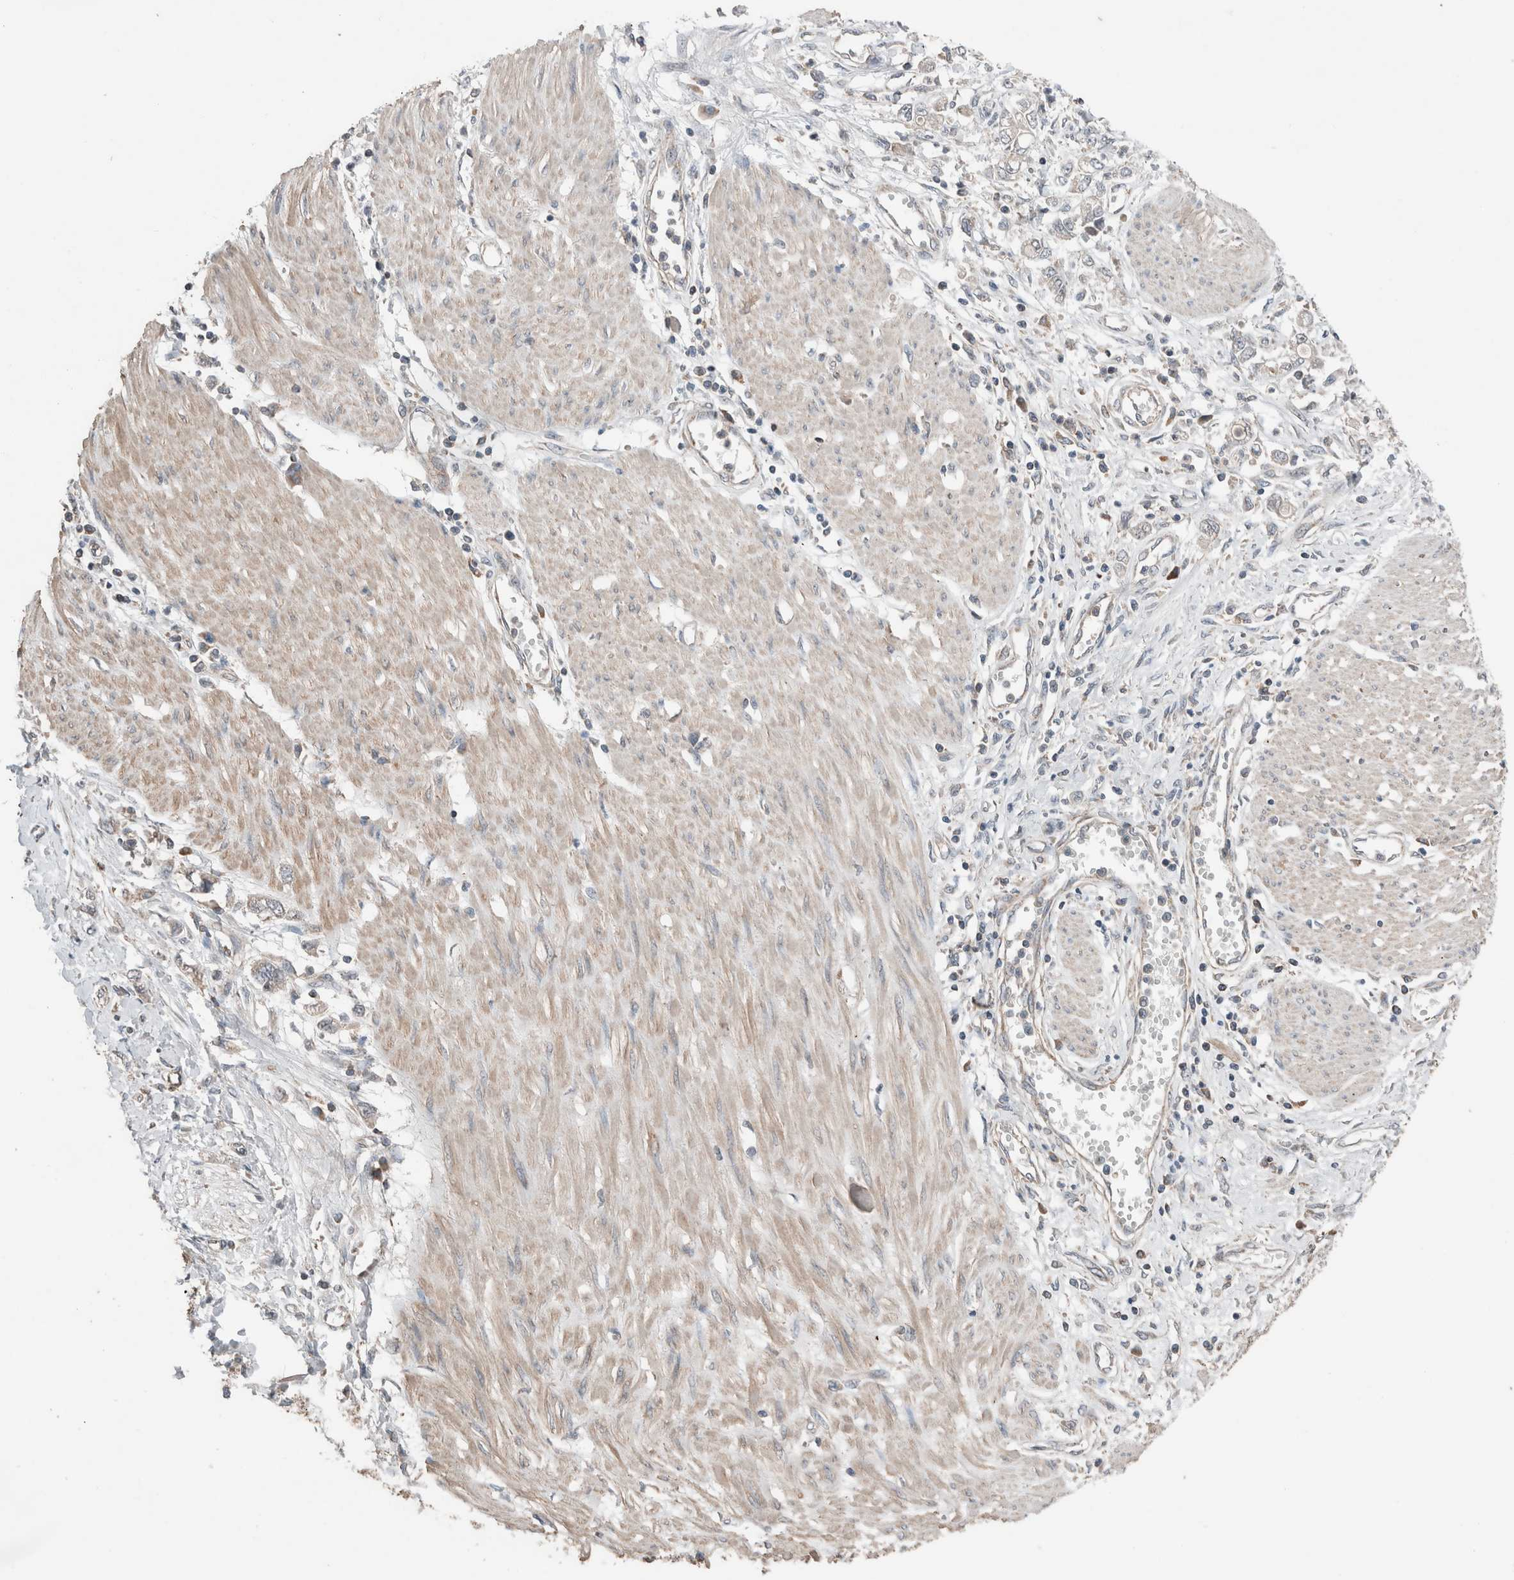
{"staining": {"intensity": "negative", "quantity": "none", "location": "none"}, "tissue": "stomach cancer", "cell_type": "Tumor cells", "image_type": "cancer", "snomed": [{"axis": "morphology", "description": "Adenocarcinoma, NOS"}, {"axis": "topography", "description": "Stomach"}], "caption": "Immunohistochemical staining of stomach adenocarcinoma shows no significant staining in tumor cells.", "gene": "KLK14", "patient": {"sex": "female", "age": 76}}